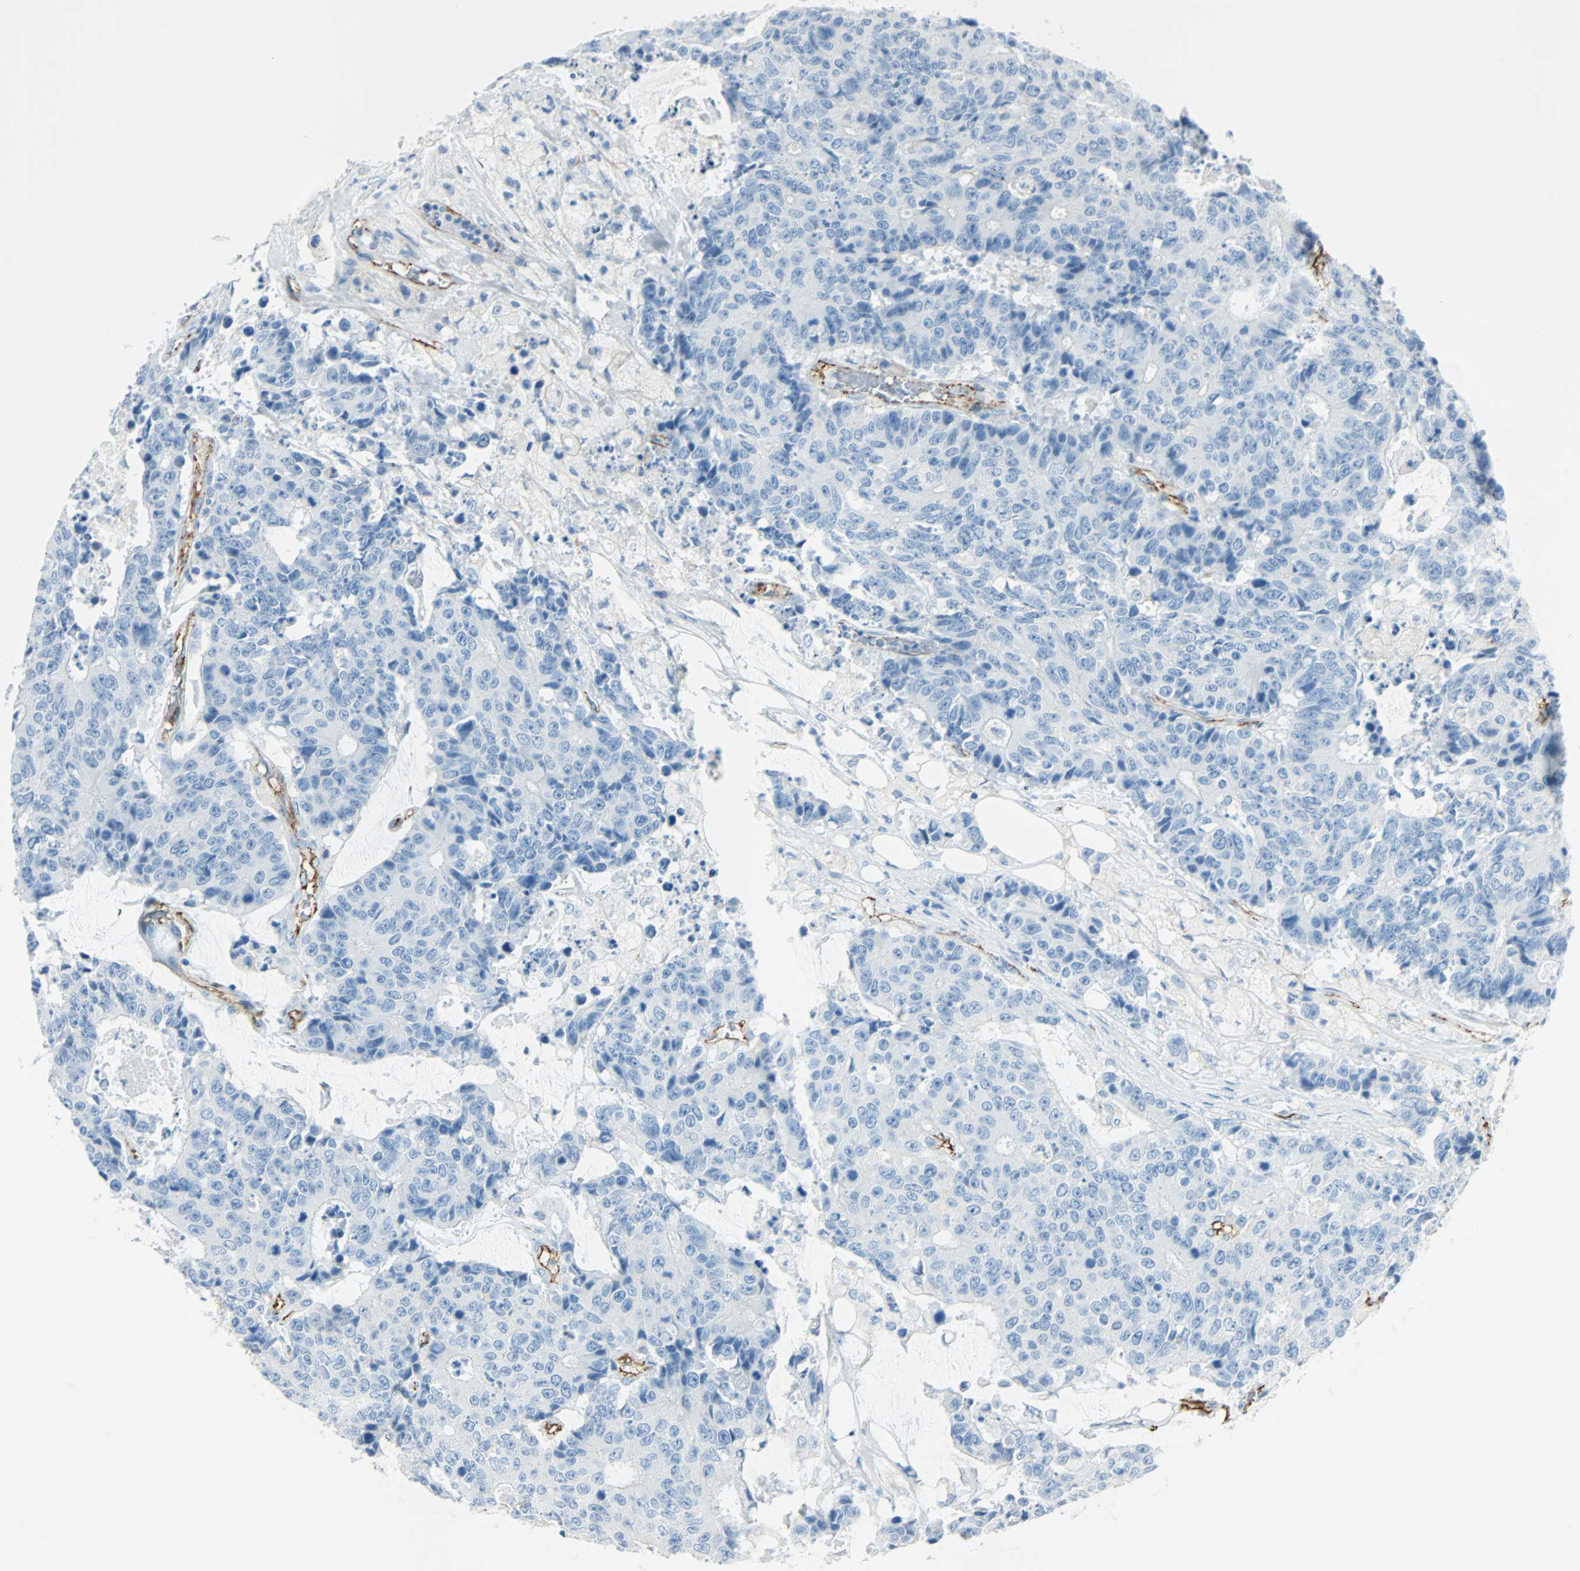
{"staining": {"intensity": "negative", "quantity": "none", "location": "none"}, "tissue": "colorectal cancer", "cell_type": "Tumor cells", "image_type": "cancer", "snomed": [{"axis": "morphology", "description": "Adenocarcinoma, NOS"}, {"axis": "topography", "description": "Colon"}], "caption": "DAB (3,3'-diaminobenzidine) immunohistochemical staining of human adenocarcinoma (colorectal) demonstrates no significant positivity in tumor cells.", "gene": "VPS9D1", "patient": {"sex": "female", "age": 86}}